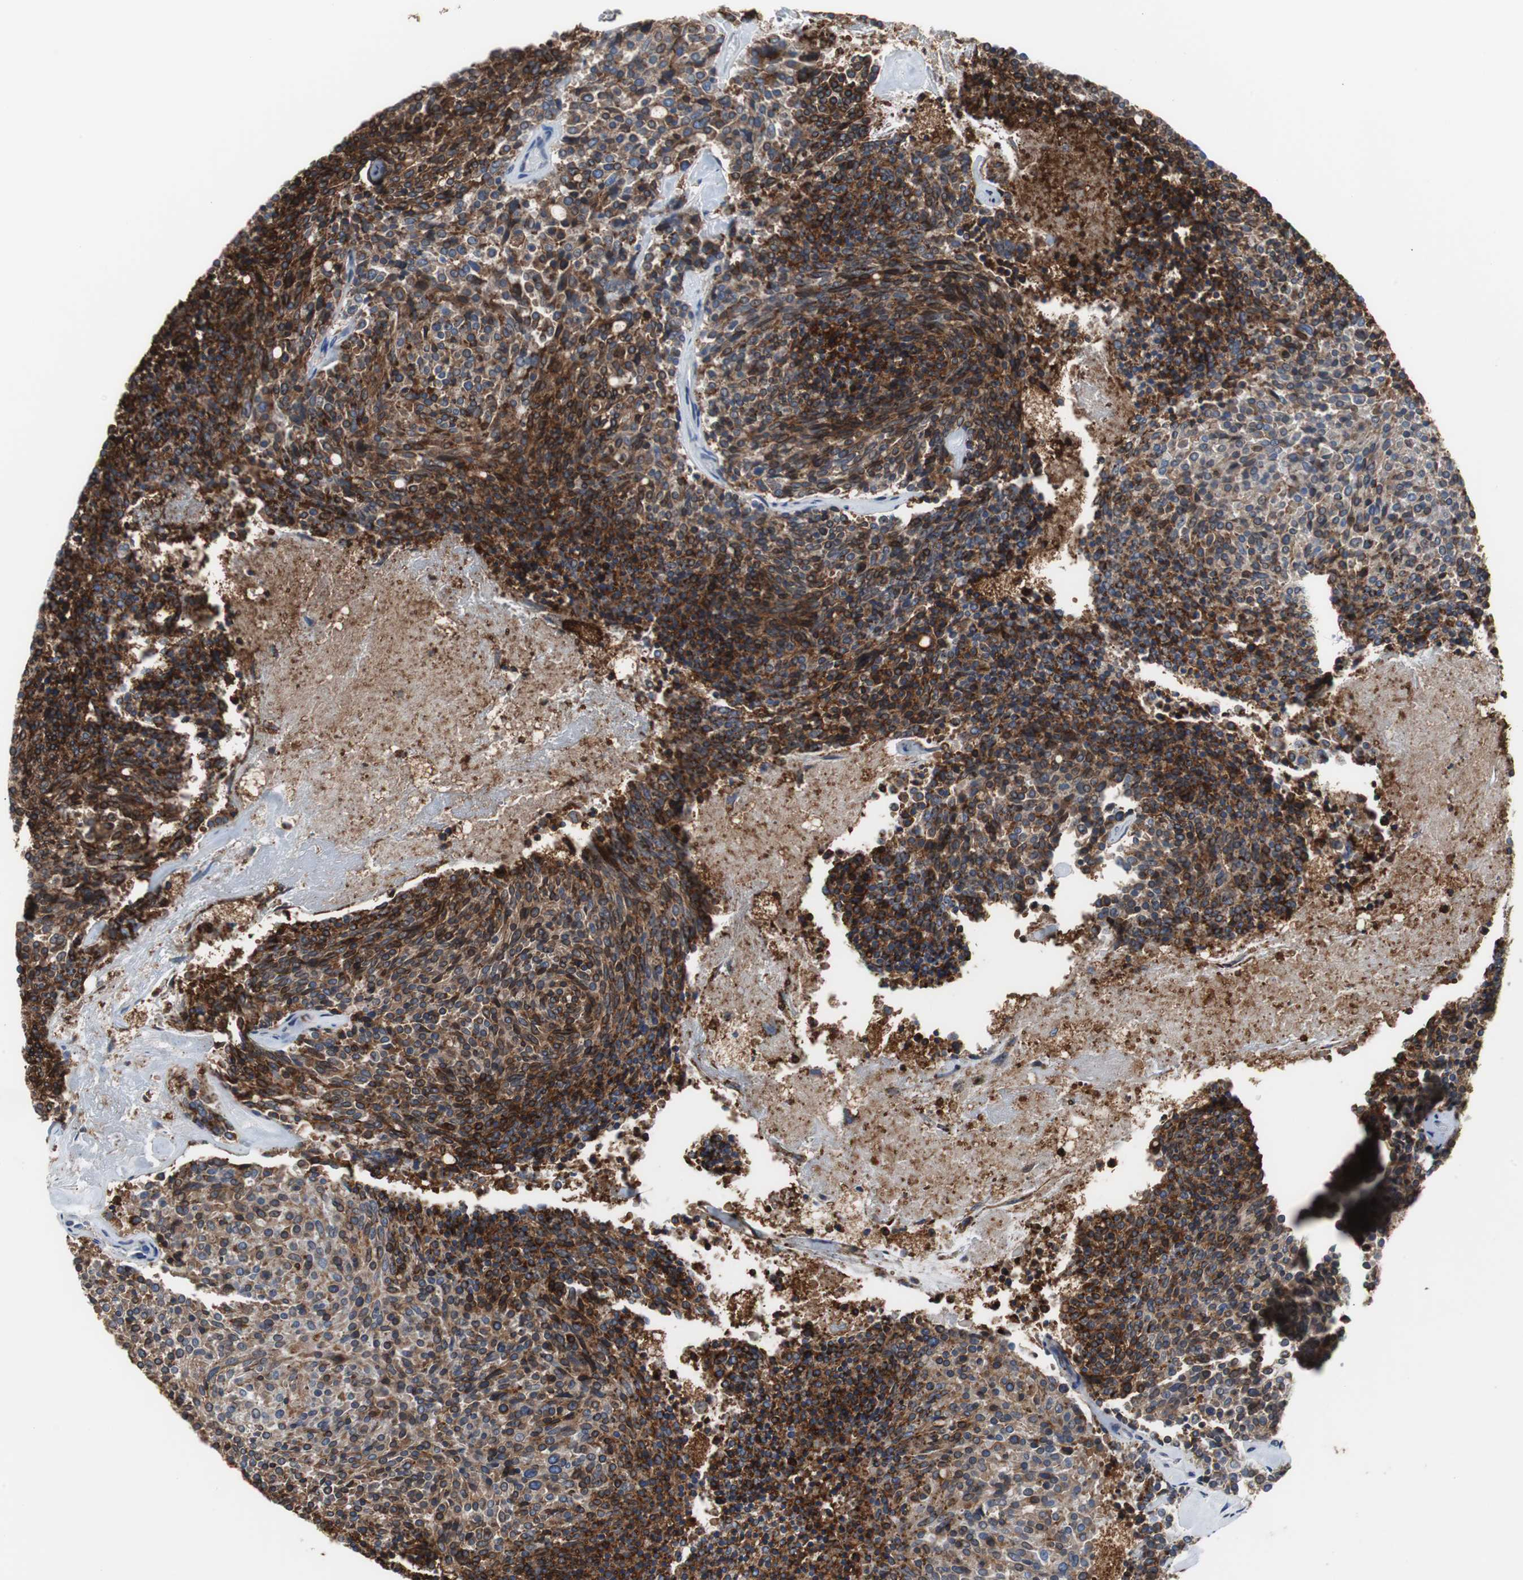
{"staining": {"intensity": "strong", "quantity": ">75%", "location": "cytoplasmic/membranous,nuclear"}, "tissue": "carcinoid", "cell_type": "Tumor cells", "image_type": "cancer", "snomed": [{"axis": "morphology", "description": "Carcinoid, malignant, NOS"}, {"axis": "topography", "description": "Pancreas"}], "caption": "IHC of human carcinoid (malignant) demonstrates high levels of strong cytoplasmic/membranous and nuclear expression in approximately >75% of tumor cells.", "gene": "ANXA4", "patient": {"sex": "female", "age": 54}}